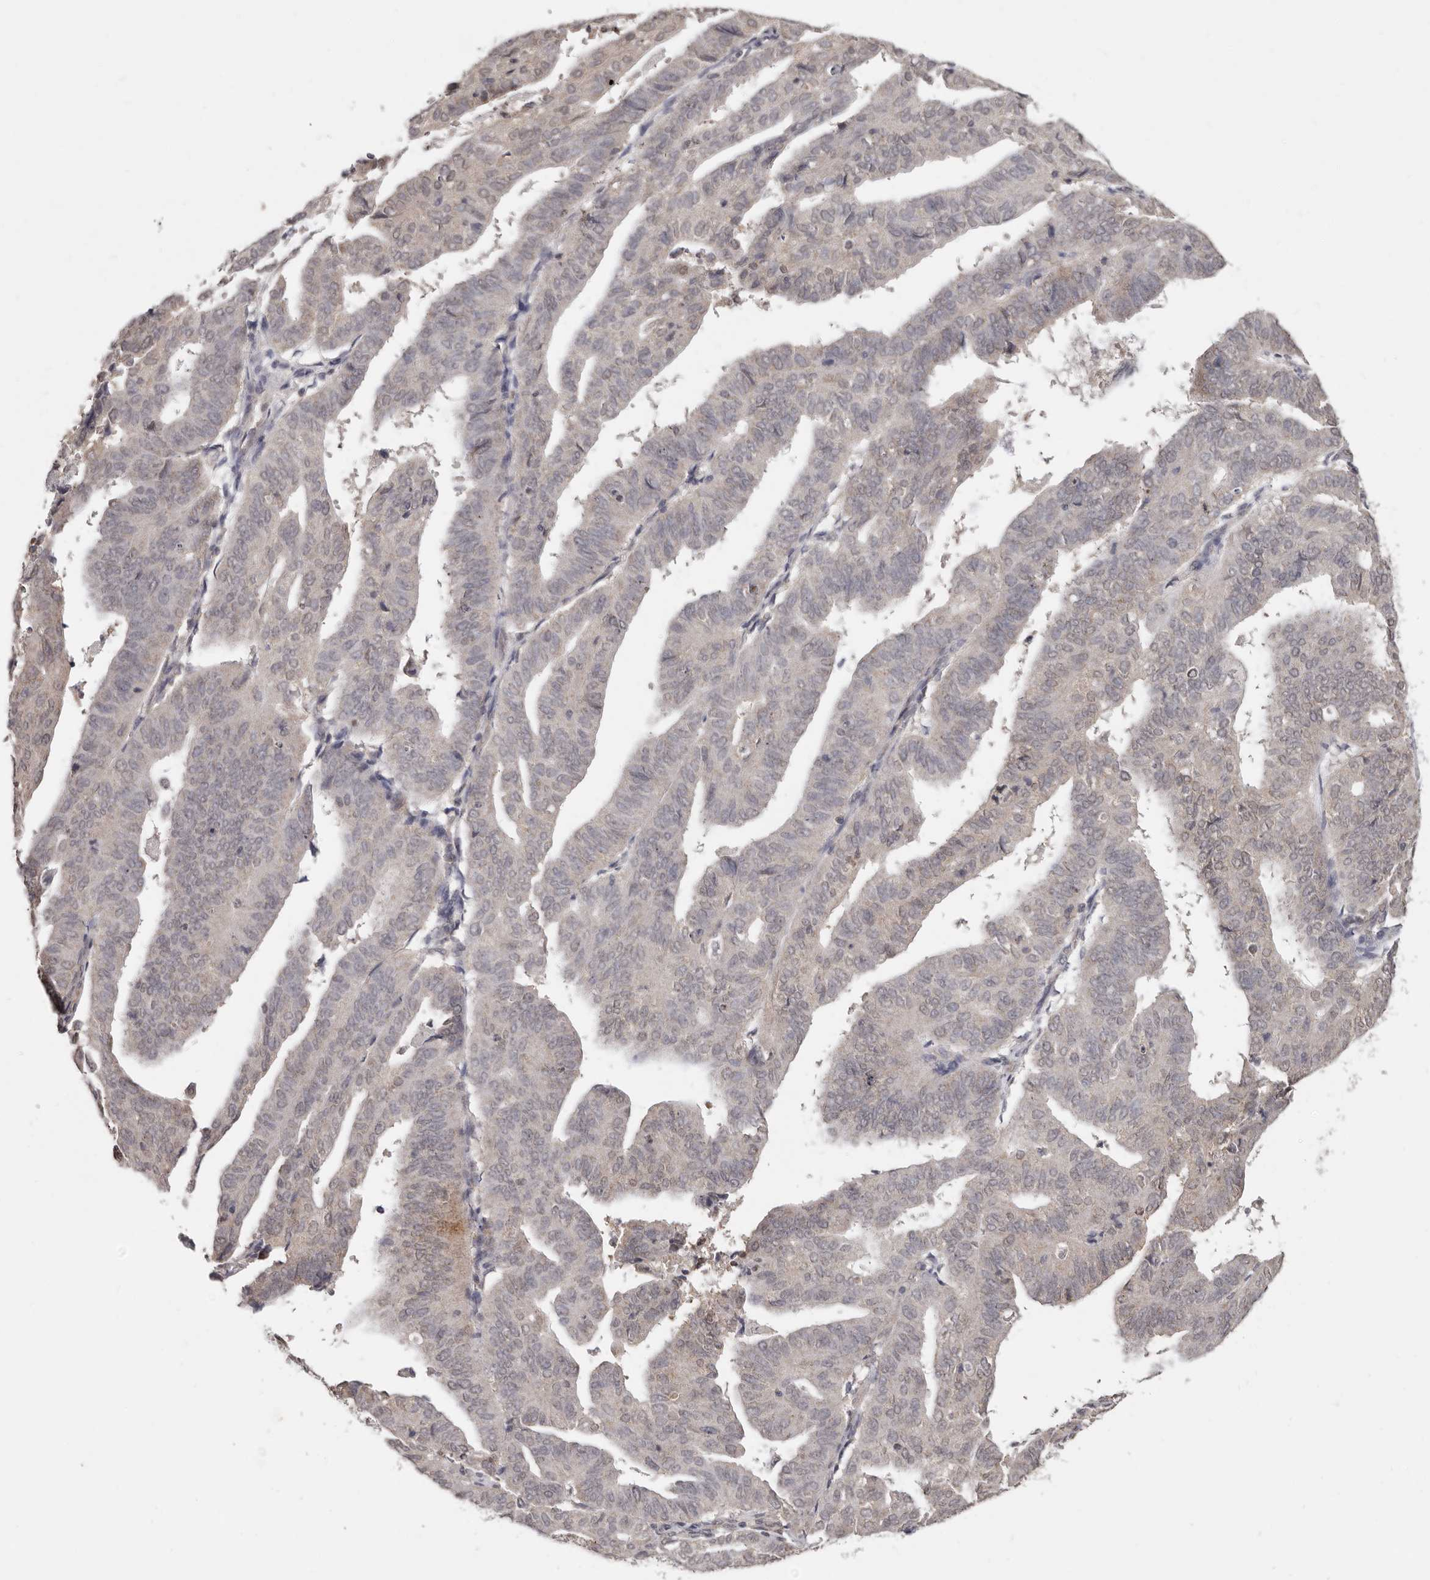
{"staining": {"intensity": "weak", "quantity": "25%-75%", "location": "nuclear"}, "tissue": "endometrial cancer", "cell_type": "Tumor cells", "image_type": "cancer", "snomed": [{"axis": "morphology", "description": "Adenocarcinoma, NOS"}, {"axis": "topography", "description": "Uterus"}], "caption": "Weak nuclear staining for a protein is appreciated in approximately 25%-75% of tumor cells of endometrial cancer using immunohistochemistry (IHC).", "gene": "LINGO2", "patient": {"sex": "female", "age": 77}}